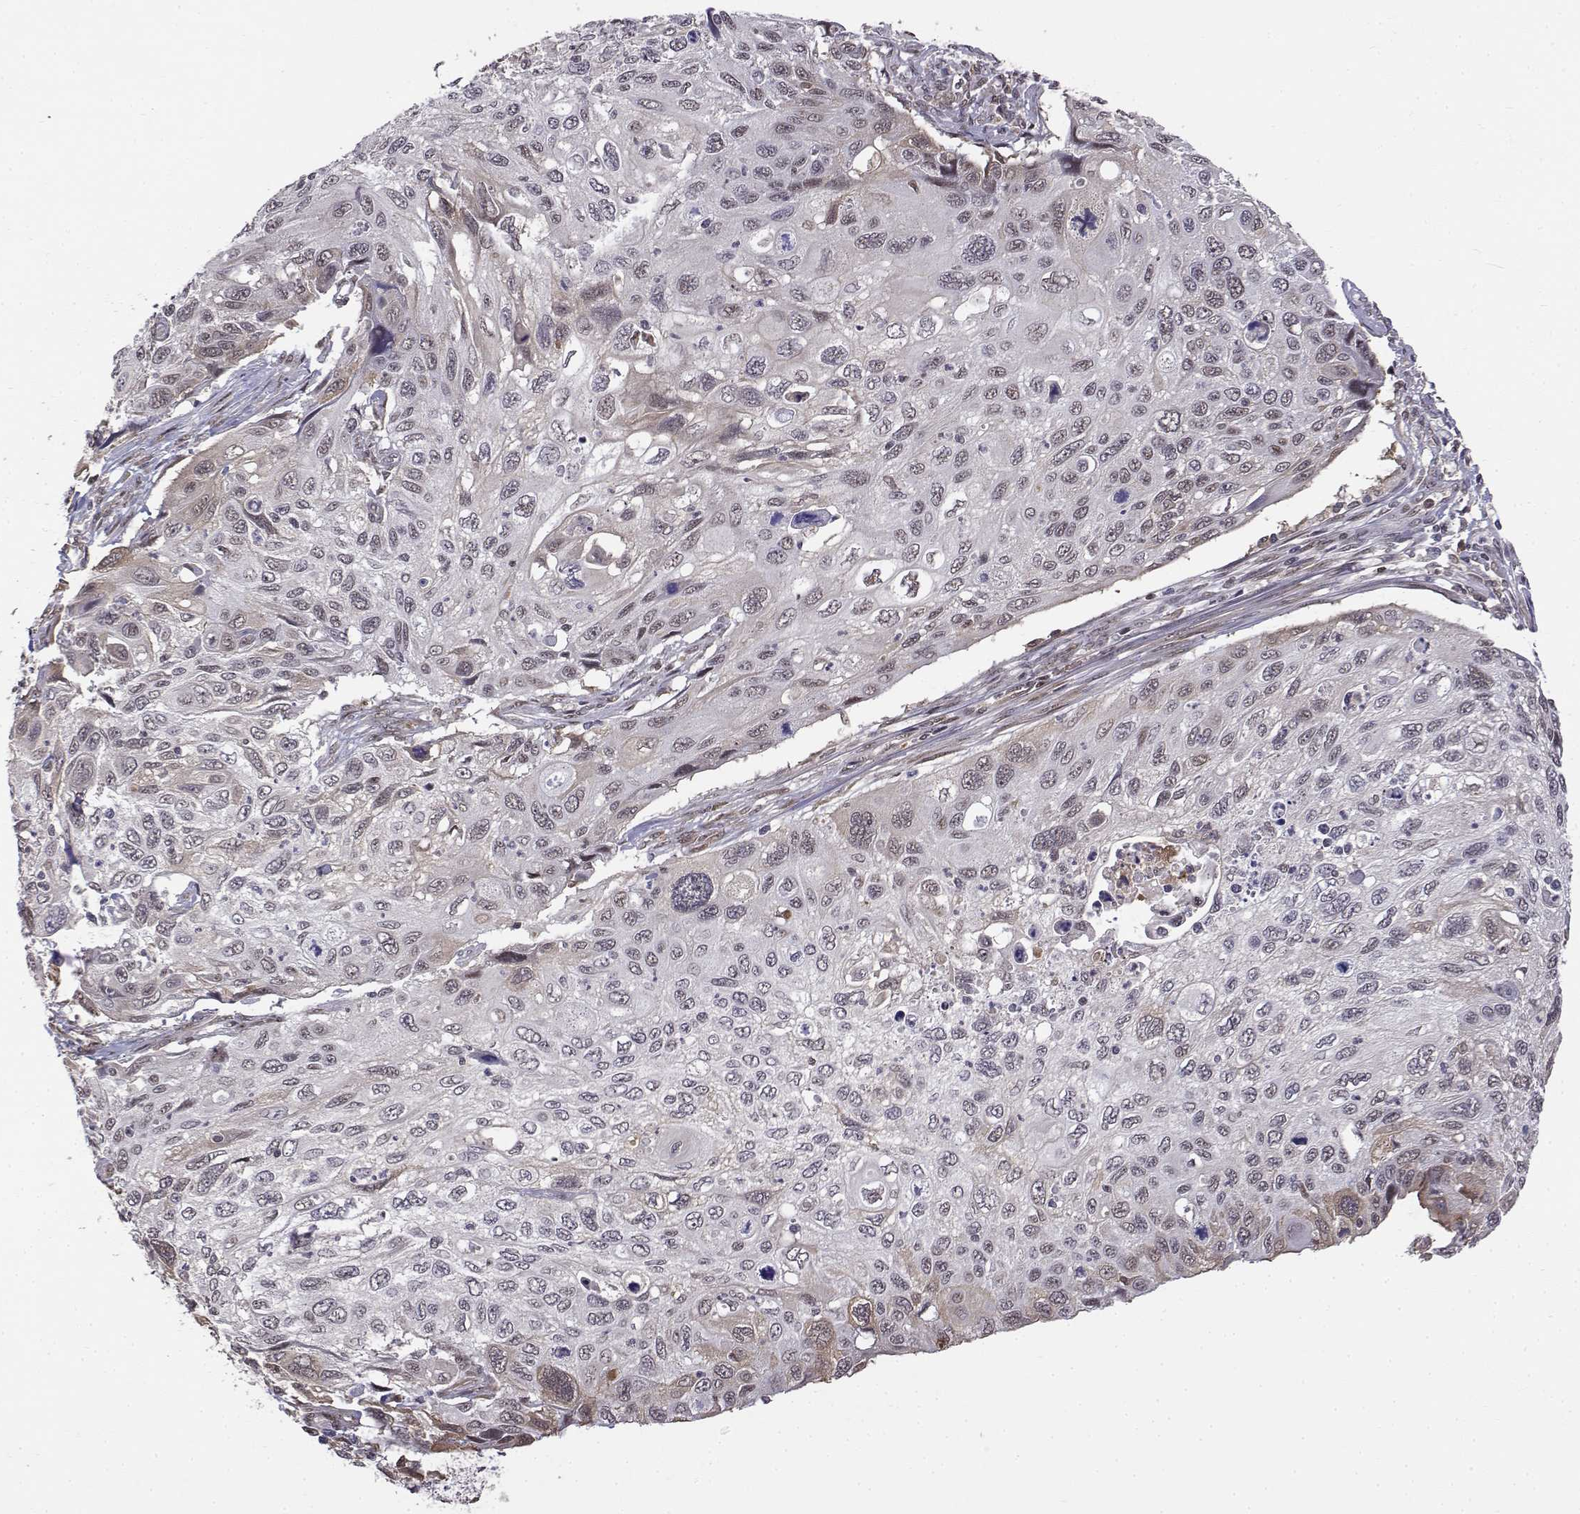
{"staining": {"intensity": "negative", "quantity": "none", "location": "none"}, "tissue": "cervical cancer", "cell_type": "Tumor cells", "image_type": "cancer", "snomed": [{"axis": "morphology", "description": "Squamous cell carcinoma, NOS"}, {"axis": "topography", "description": "Cervix"}], "caption": "A histopathology image of cervical cancer (squamous cell carcinoma) stained for a protein displays no brown staining in tumor cells.", "gene": "ITGA7", "patient": {"sex": "female", "age": 70}}